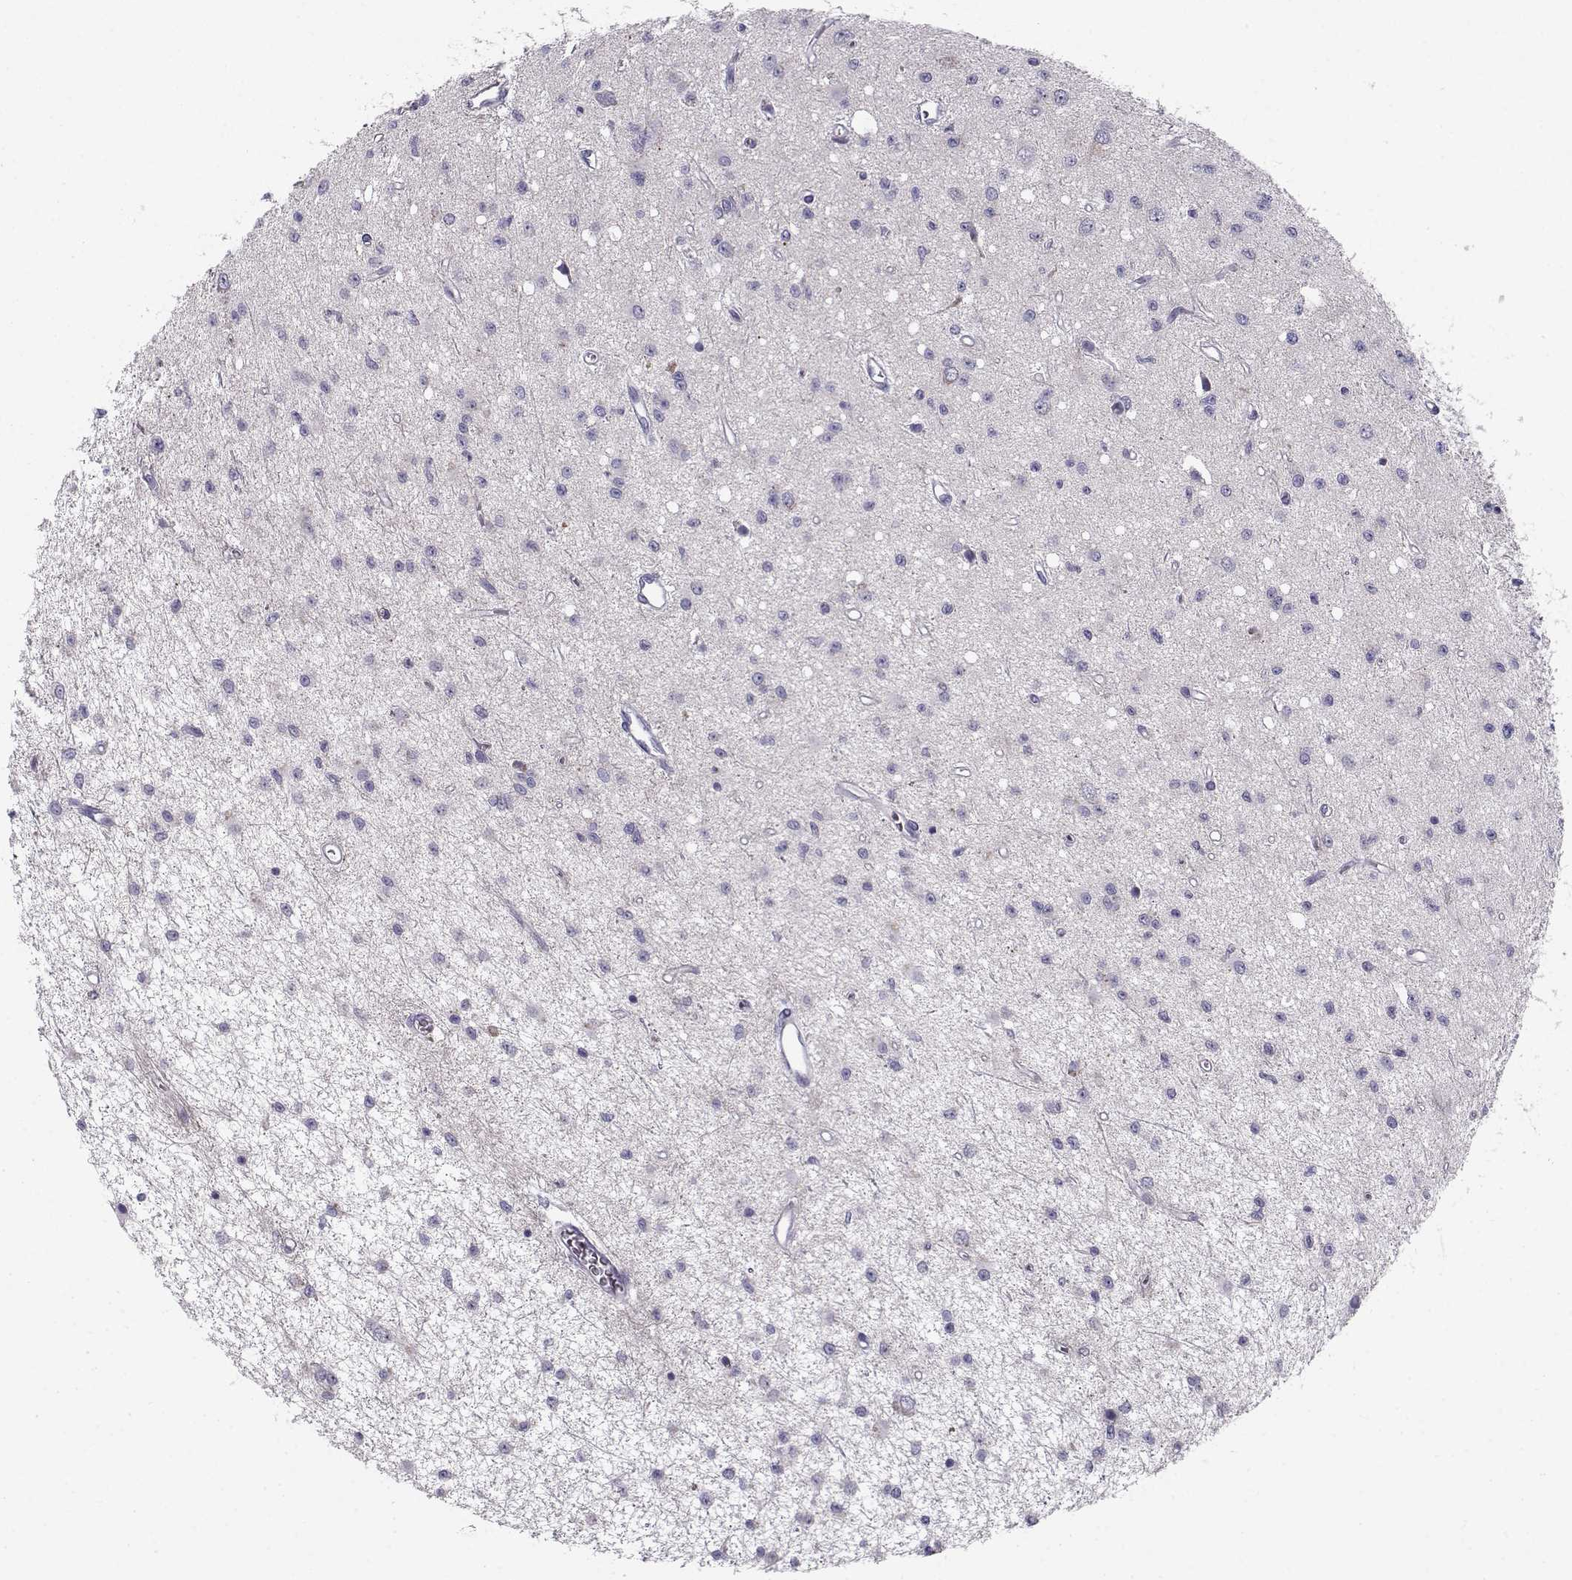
{"staining": {"intensity": "negative", "quantity": "none", "location": "none"}, "tissue": "glioma", "cell_type": "Tumor cells", "image_type": "cancer", "snomed": [{"axis": "morphology", "description": "Glioma, malignant, Low grade"}, {"axis": "topography", "description": "Brain"}], "caption": "Human low-grade glioma (malignant) stained for a protein using IHC demonstrates no expression in tumor cells.", "gene": "CREB3L3", "patient": {"sex": "female", "age": 45}}